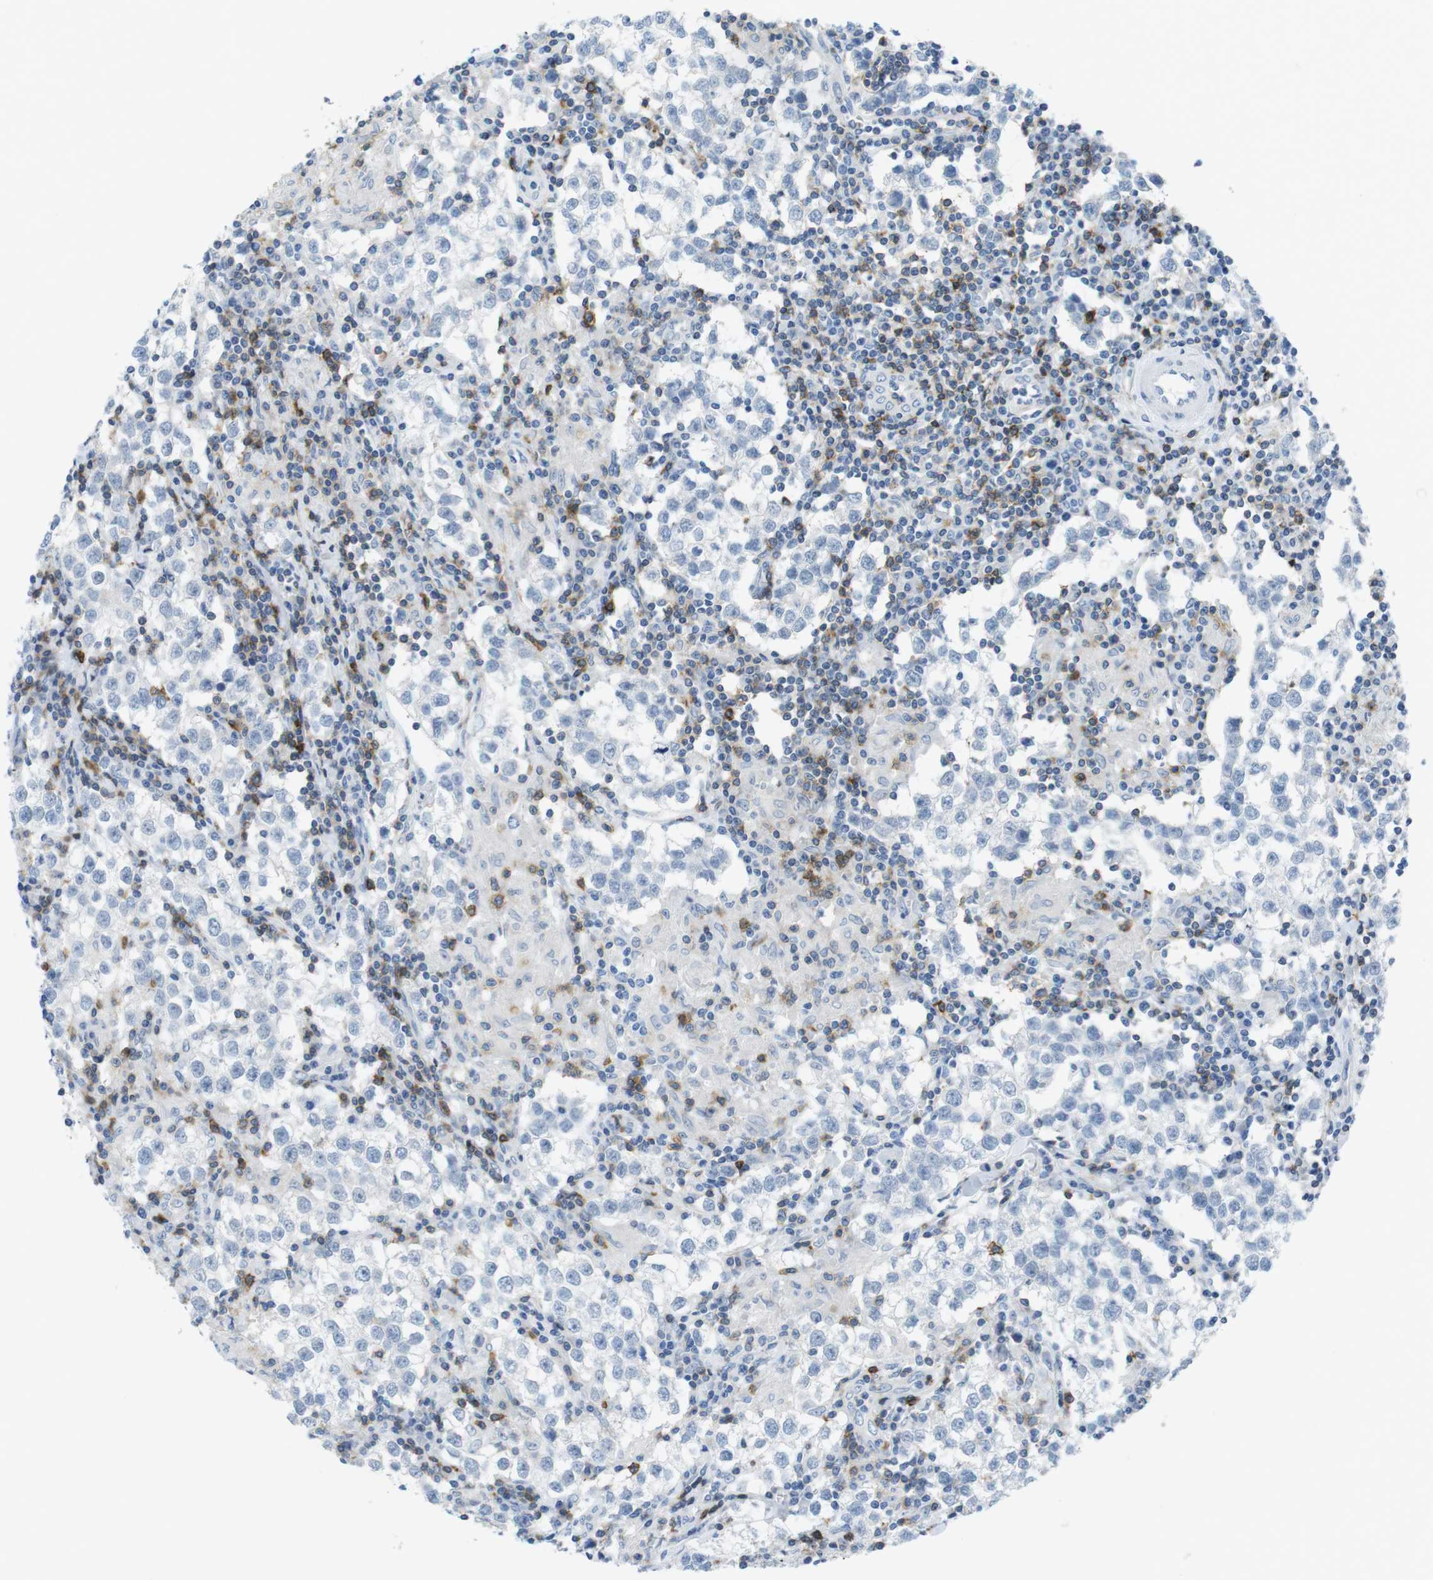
{"staining": {"intensity": "negative", "quantity": "none", "location": "none"}, "tissue": "testis cancer", "cell_type": "Tumor cells", "image_type": "cancer", "snomed": [{"axis": "morphology", "description": "Seminoma, NOS"}, {"axis": "morphology", "description": "Carcinoma, Embryonal, NOS"}, {"axis": "topography", "description": "Testis"}], "caption": "A histopathology image of human embryonal carcinoma (testis) is negative for staining in tumor cells.", "gene": "CD5", "patient": {"sex": "male", "age": 36}}